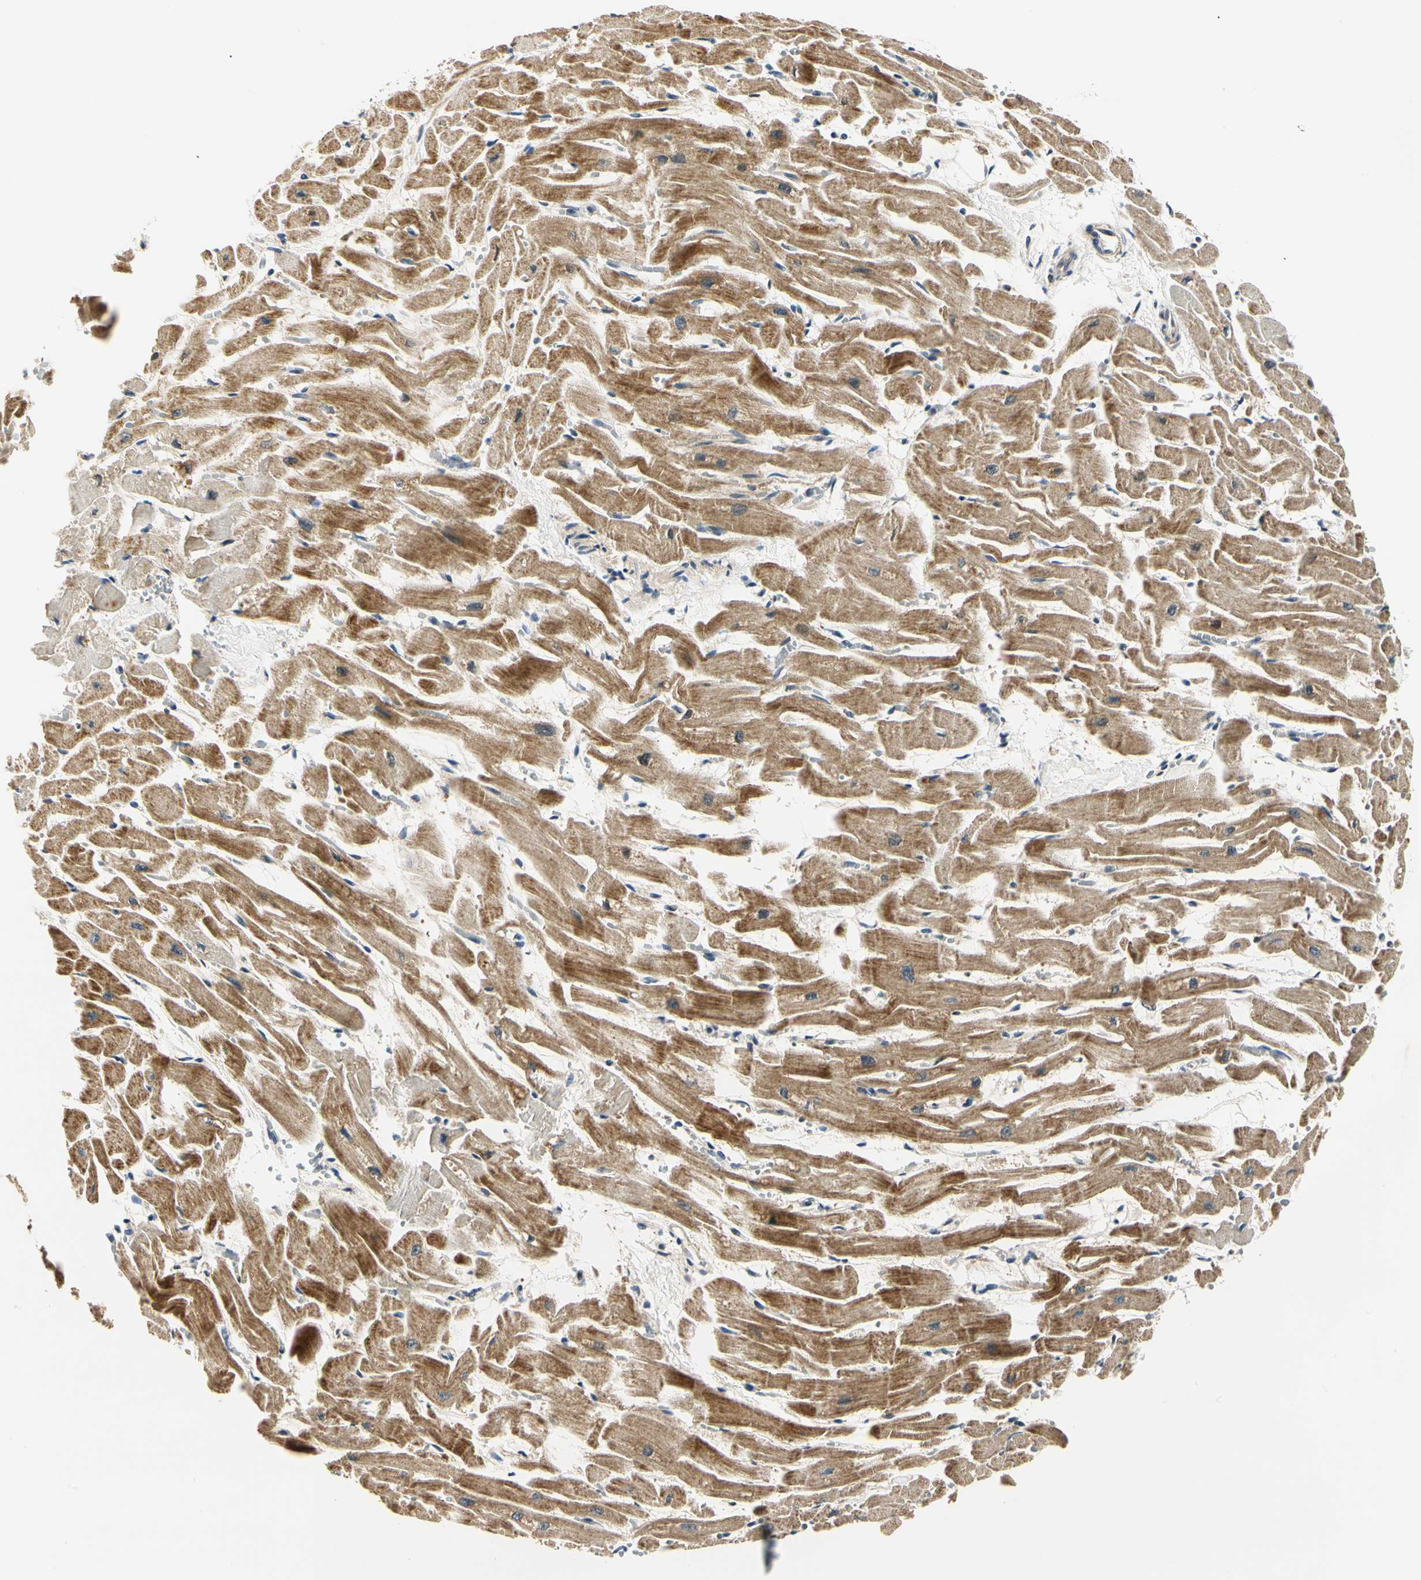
{"staining": {"intensity": "moderate", "quantity": ">75%", "location": "cytoplasmic/membranous"}, "tissue": "heart muscle", "cell_type": "Cardiomyocytes", "image_type": "normal", "snomed": [{"axis": "morphology", "description": "Normal tissue, NOS"}, {"axis": "topography", "description": "Heart"}], "caption": "A micrograph showing moderate cytoplasmic/membranous positivity in approximately >75% of cardiomyocytes in normal heart muscle, as visualized by brown immunohistochemical staining.", "gene": "PDK2", "patient": {"sex": "female", "age": 19}}